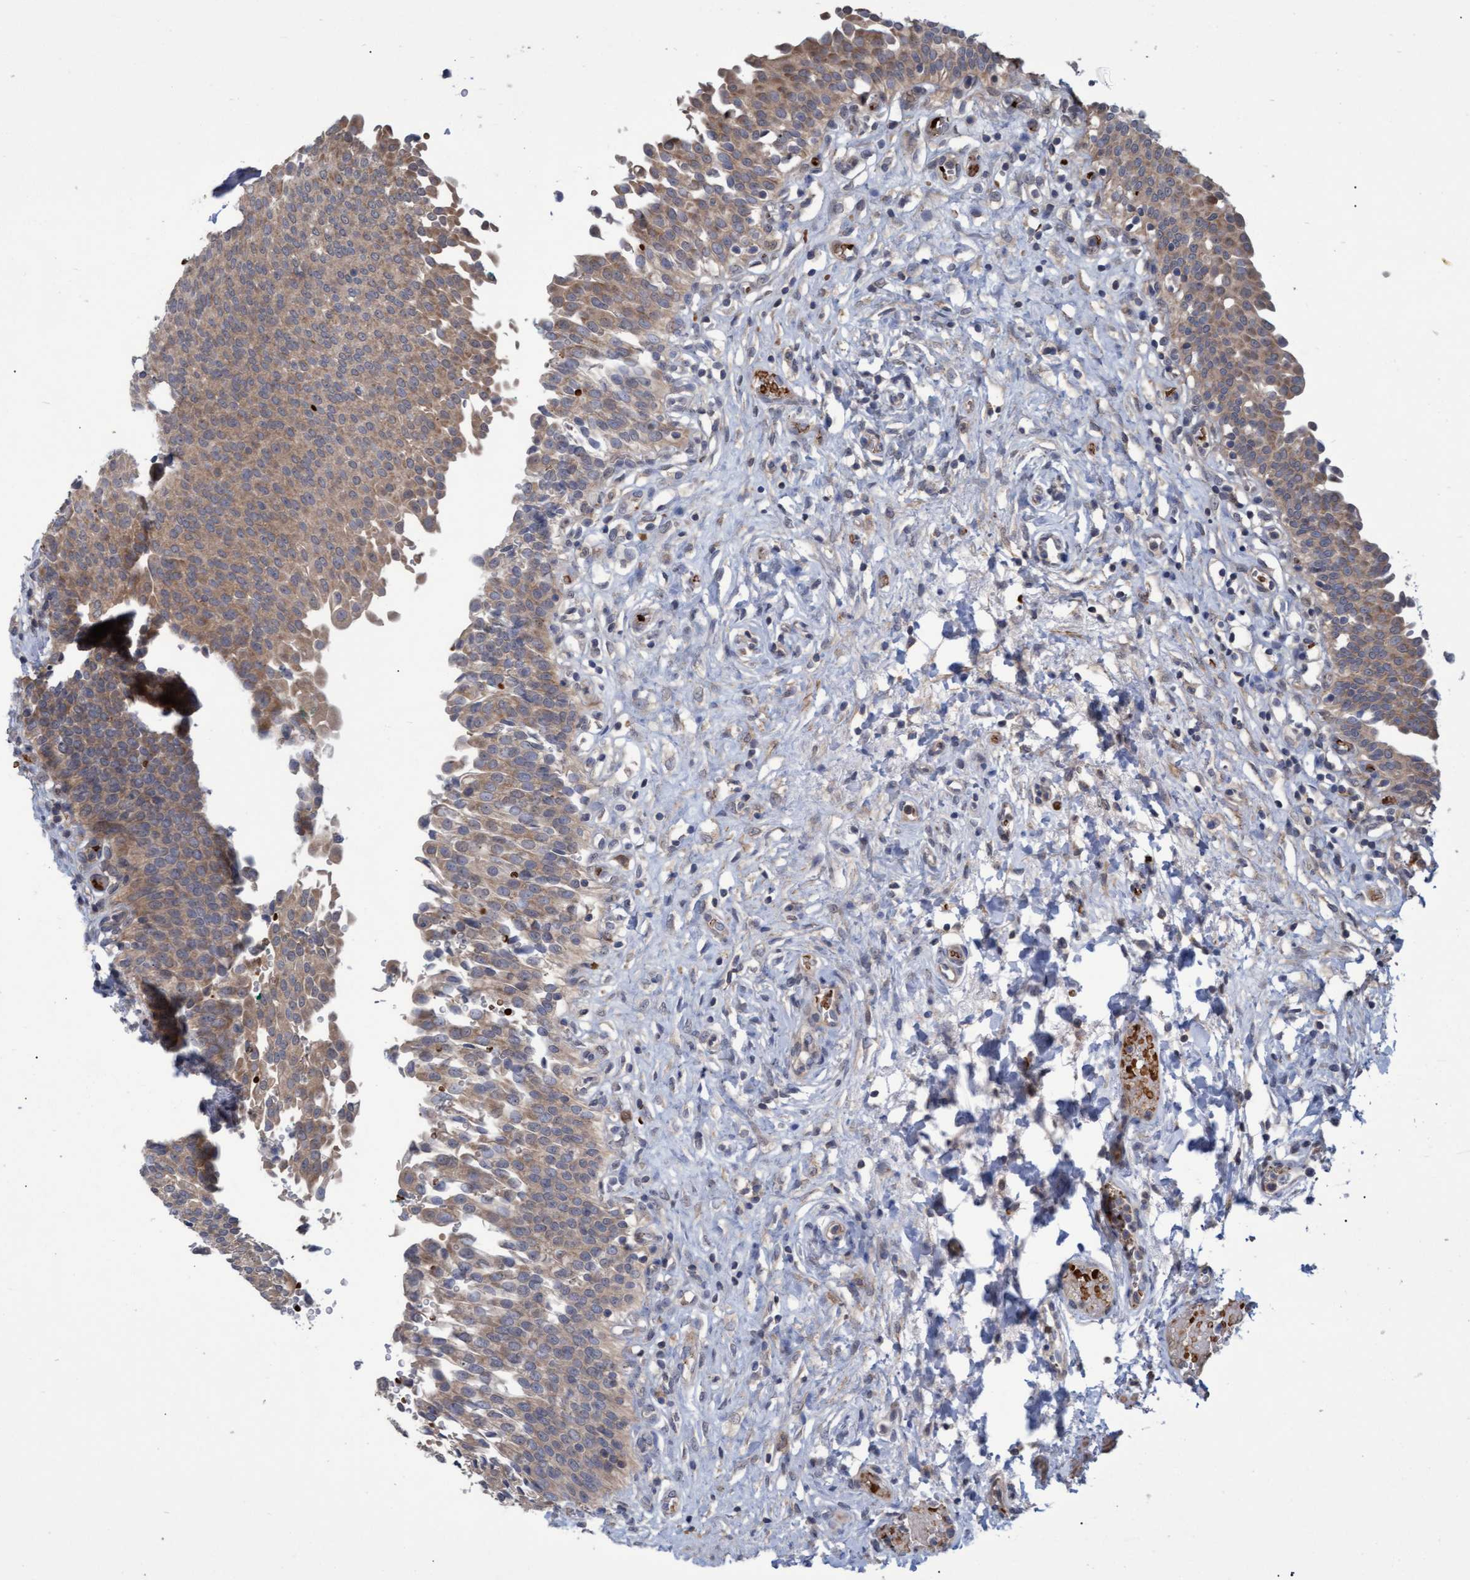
{"staining": {"intensity": "weak", "quantity": ">75%", "location": "cytoplasmic/membranous"}, "tissue": "urinary bladder", "cell_type": "Urothelial cells", "image_type": "normal", "snomed": [{"axis": "morphology", "description": "Urothelial carcinoma, High grade"}, {"axis": "topography", "description": "Urinary bladder"}], "caption": "Approximately >75% of urothelial cells in unremarkable human urinary bladder exhibit weak cytoplasmic/membranous protein positivity as visualized by brown immunohistochemical staining.", "gene": "NAA15", "patient": {"sex": "male", "age": 46}}